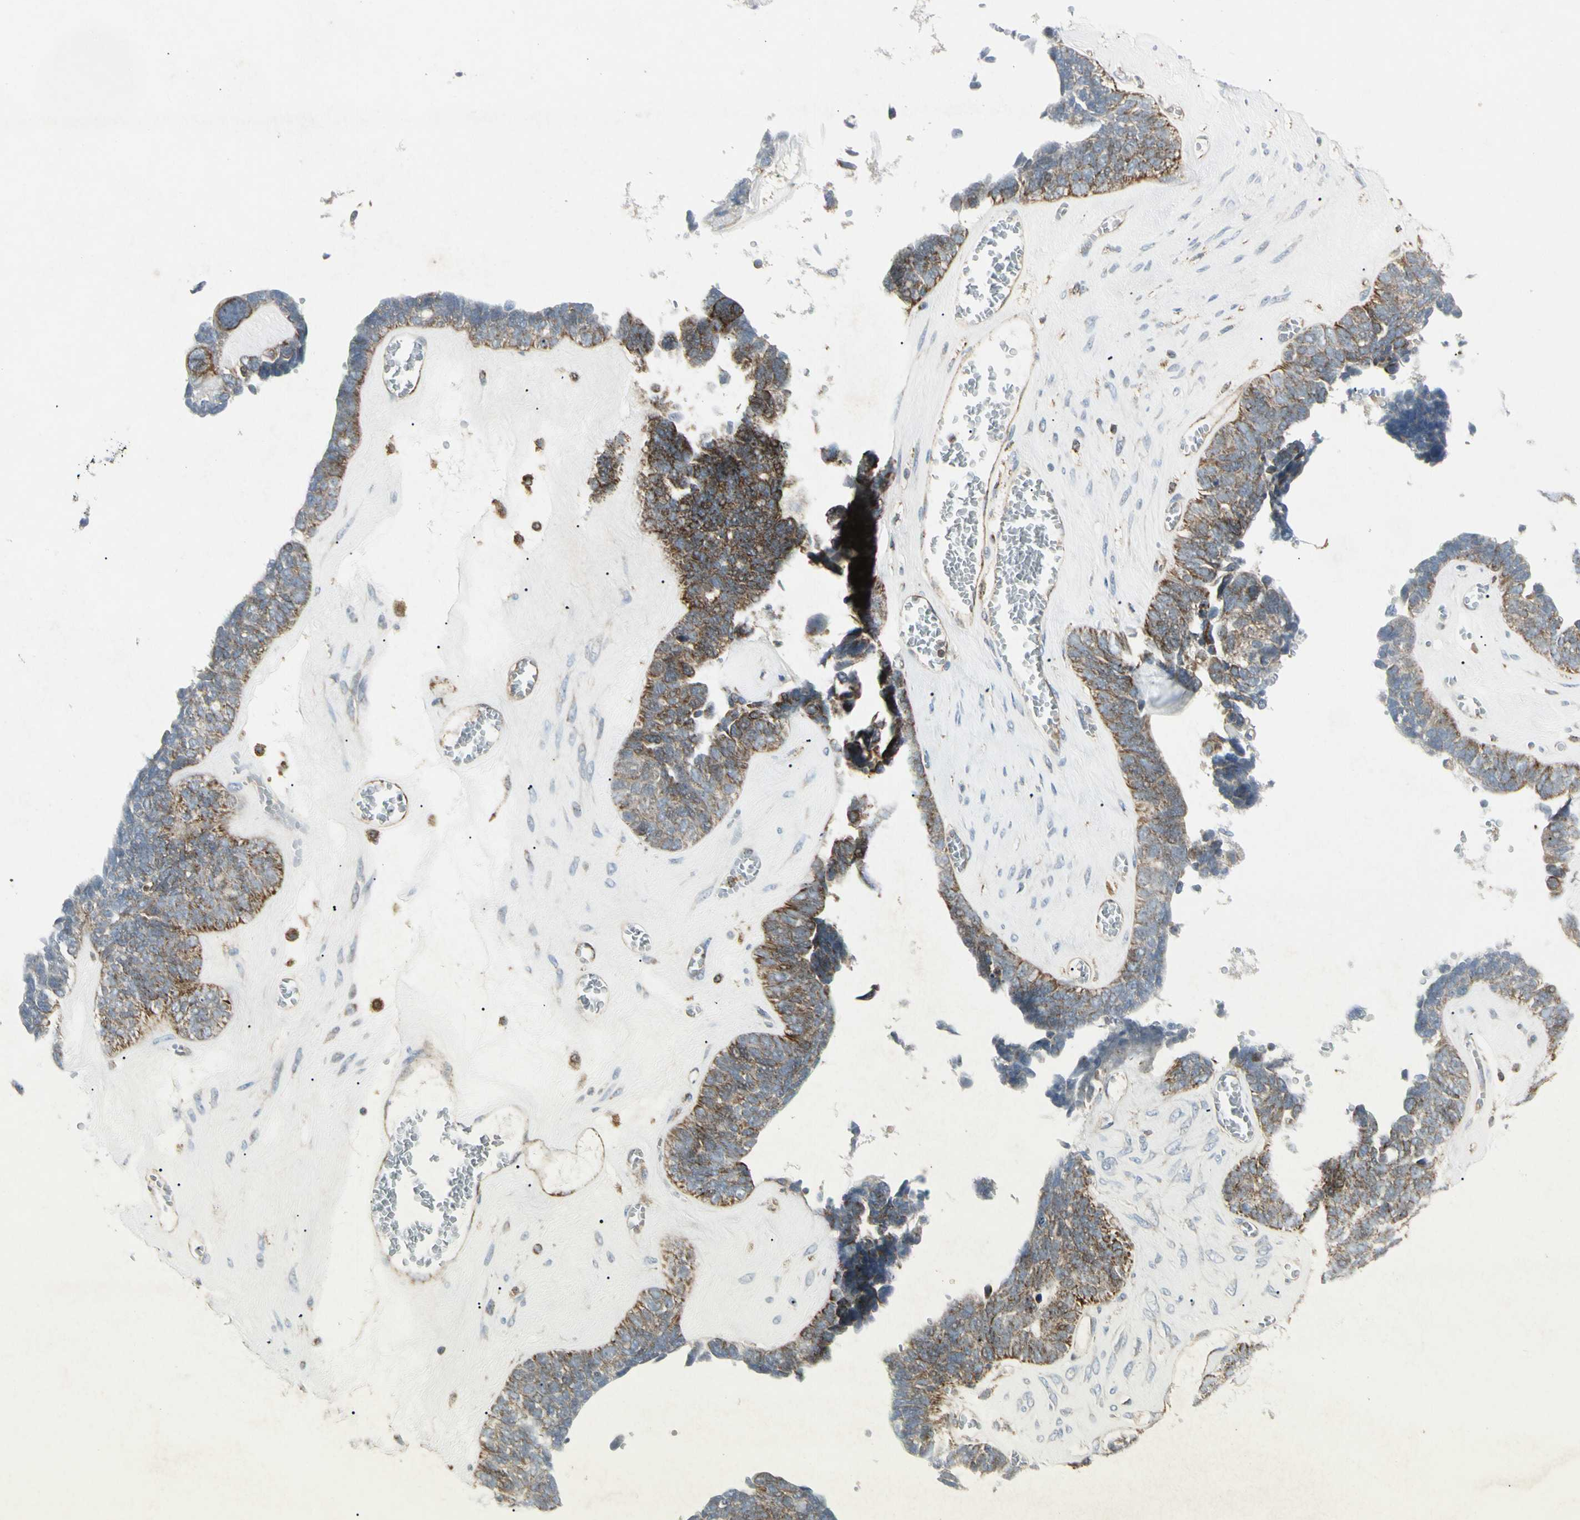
{"staining": {"intensity": "strong", "quantity": "25%-75%", "location": "cytoplasmic/membranous"}, "tissue": "ovarian cancer", "cell_type": "Tumor cells", "image_type": "cancer", "snomed": [{"axis": "morphology", "description": "Cystadenocarcinoma, serous, NOS"}, {"axis": "topography", "description": "Ovary"}], "caption": "Protein staining shows strong cytoplasmic/membranous staining in about 25%-75% of tumor cells in ovarian cancer.", "gene": "CYB5R1", "patient": {"sex": "female", "age": 79}}